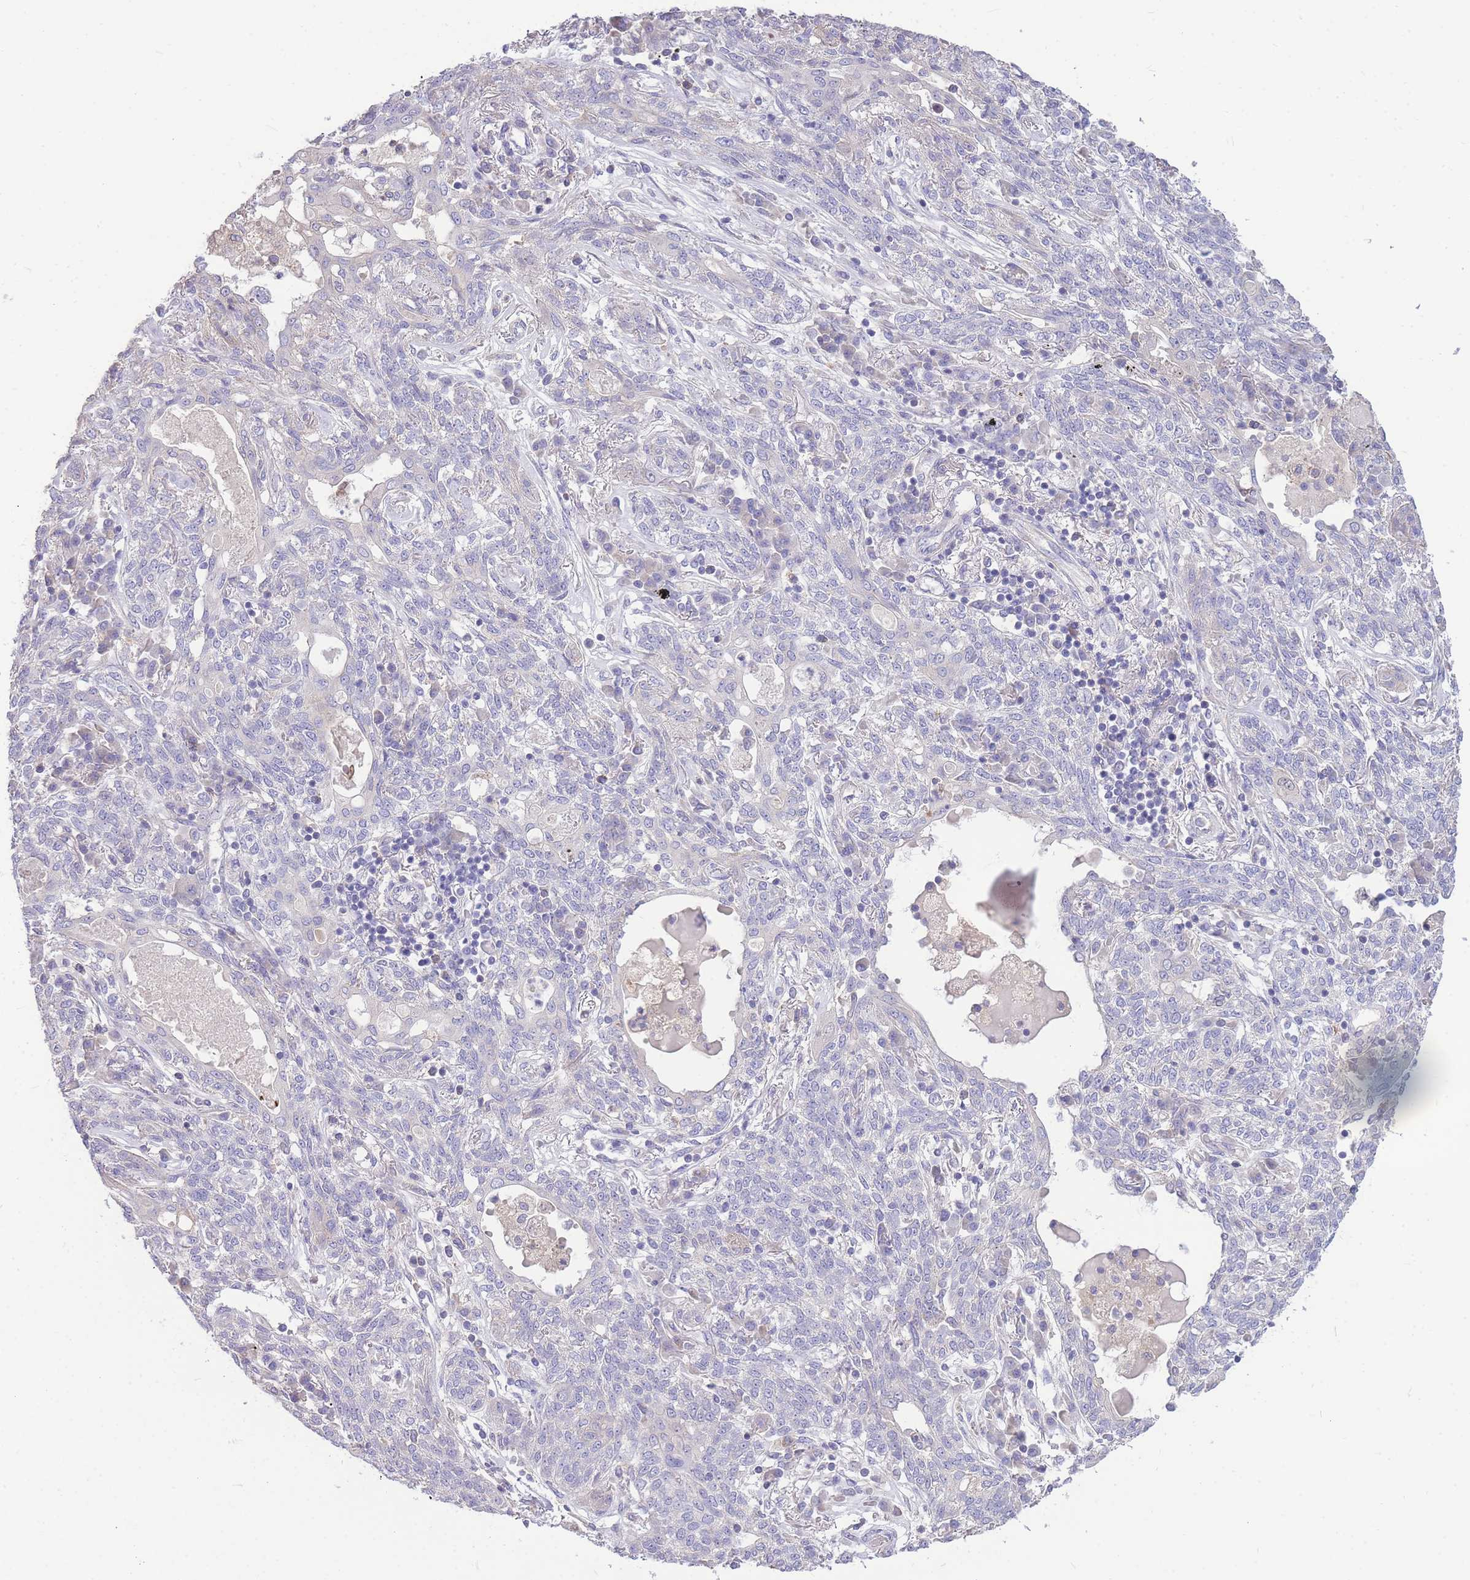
{"staining": {"intensity": "negative", "quantity": "none", "location": "none"}, "tissue": "lung cancer", "cell_type": "Tumor cells", "image_type": "cancer", "snomed": [{"axis": "morphology", "description": "Squamous cell carcinoma, NOS"}, {"axis": "topography", "description": "Lung"}], "caption": "A high-resolution photomicrograph shows immunohistochemistry staining of squamous cell carcinoma (lung), which exhibits no significant expression in tumor cells.", "gene": "OR5T1", "patient": {"sex": "female", "age": 70}}